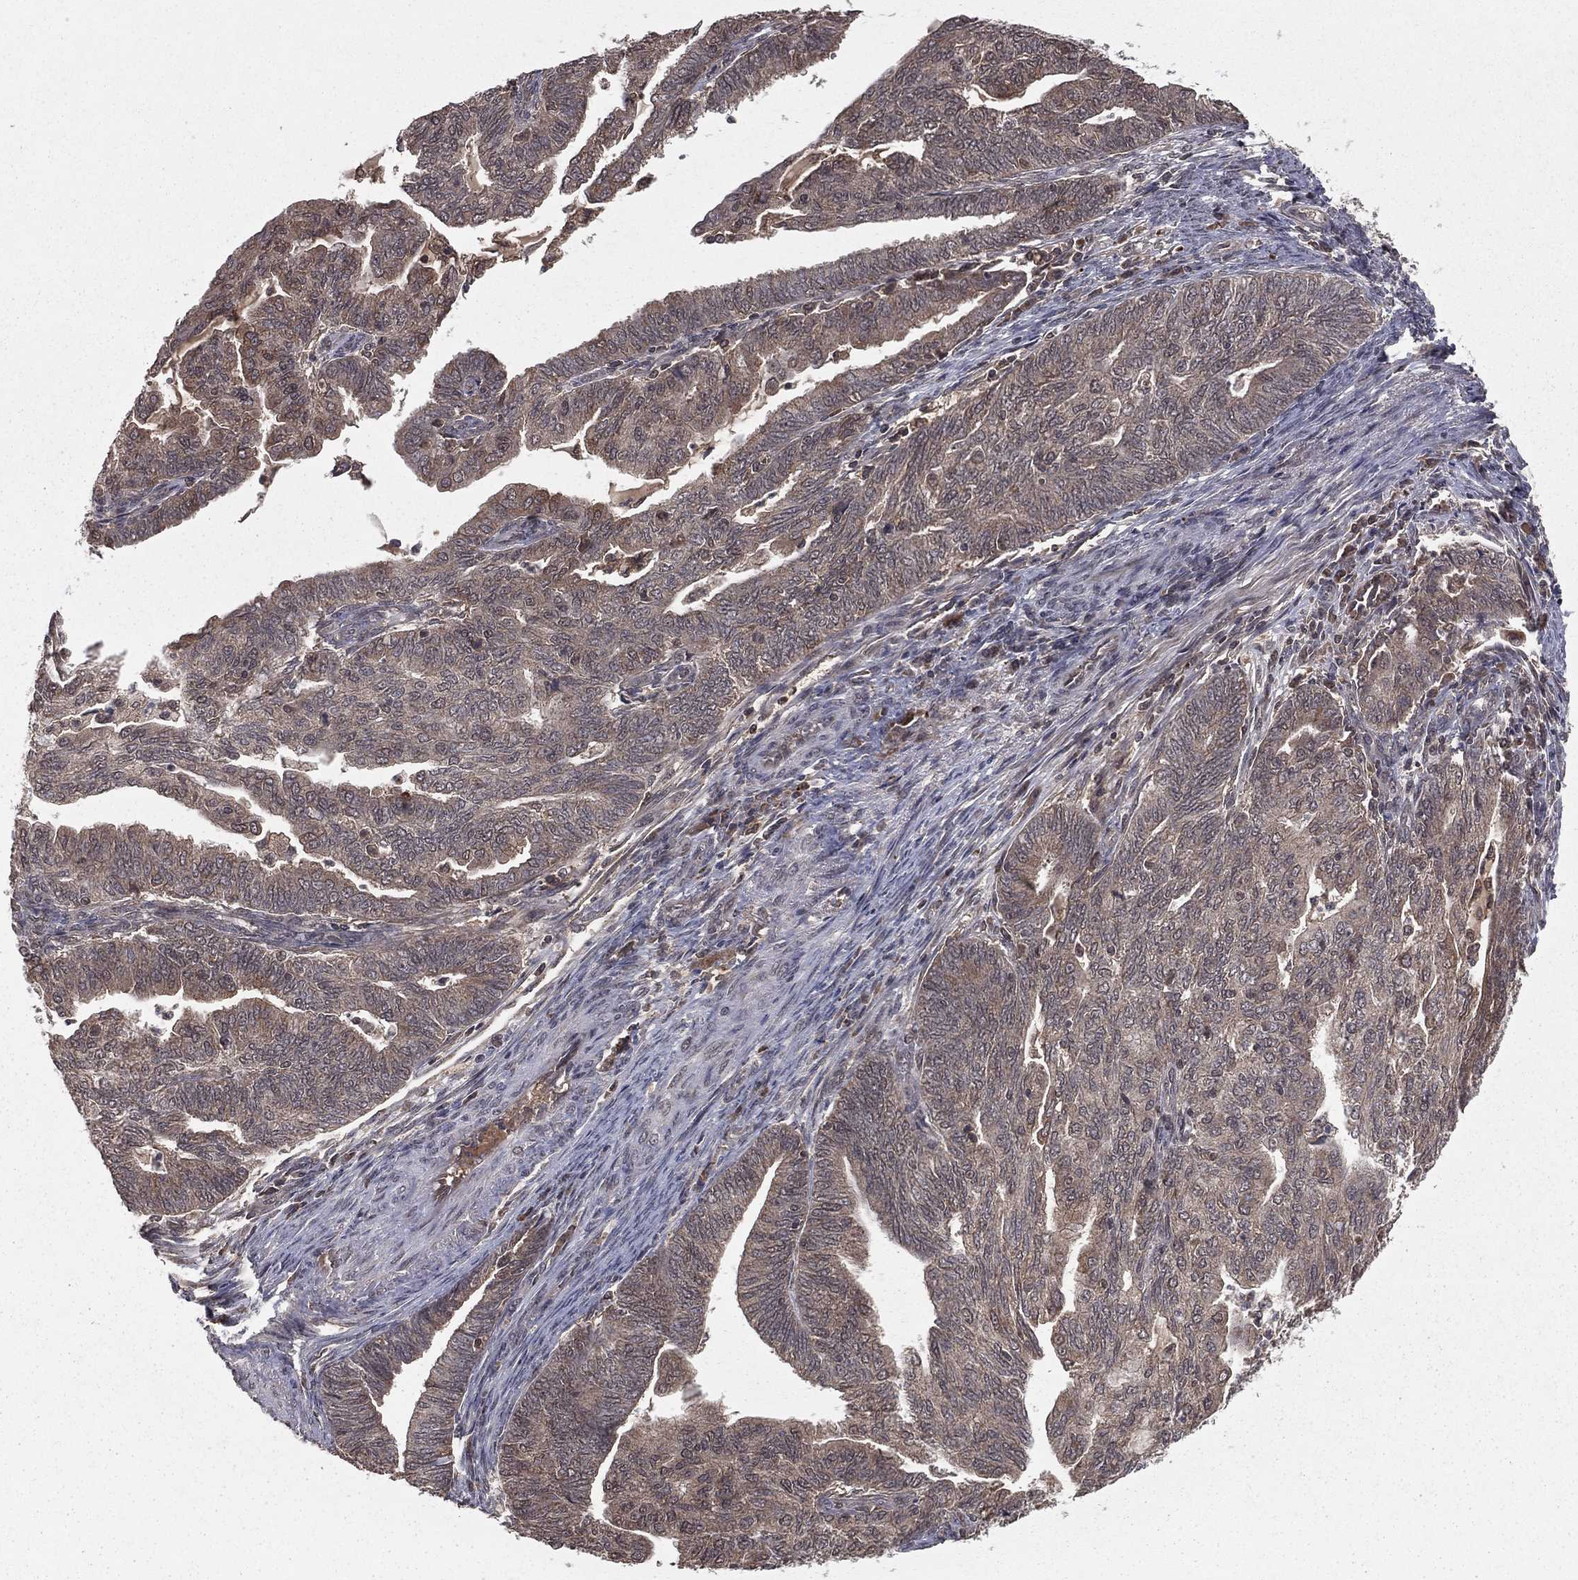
{"staining": {"intensity": "weak", "quantity": "<25%", "location": "cytoplasmic/membranous"}, "tissue": "endometrial cancer", "cell_type": "Tumor cells", "image_type": "cancer", "snomed": [{"axis": "morphology", "description": "Adenocarcinoma, NOS"}, {"axis": "topography", "description": "Endometrium"}], "caption": "Tumor cells are negative for protein expression in human endometrial cancer.", "gene": "ZDHHC15", "patient": {"sex": "female", "age": 82}}